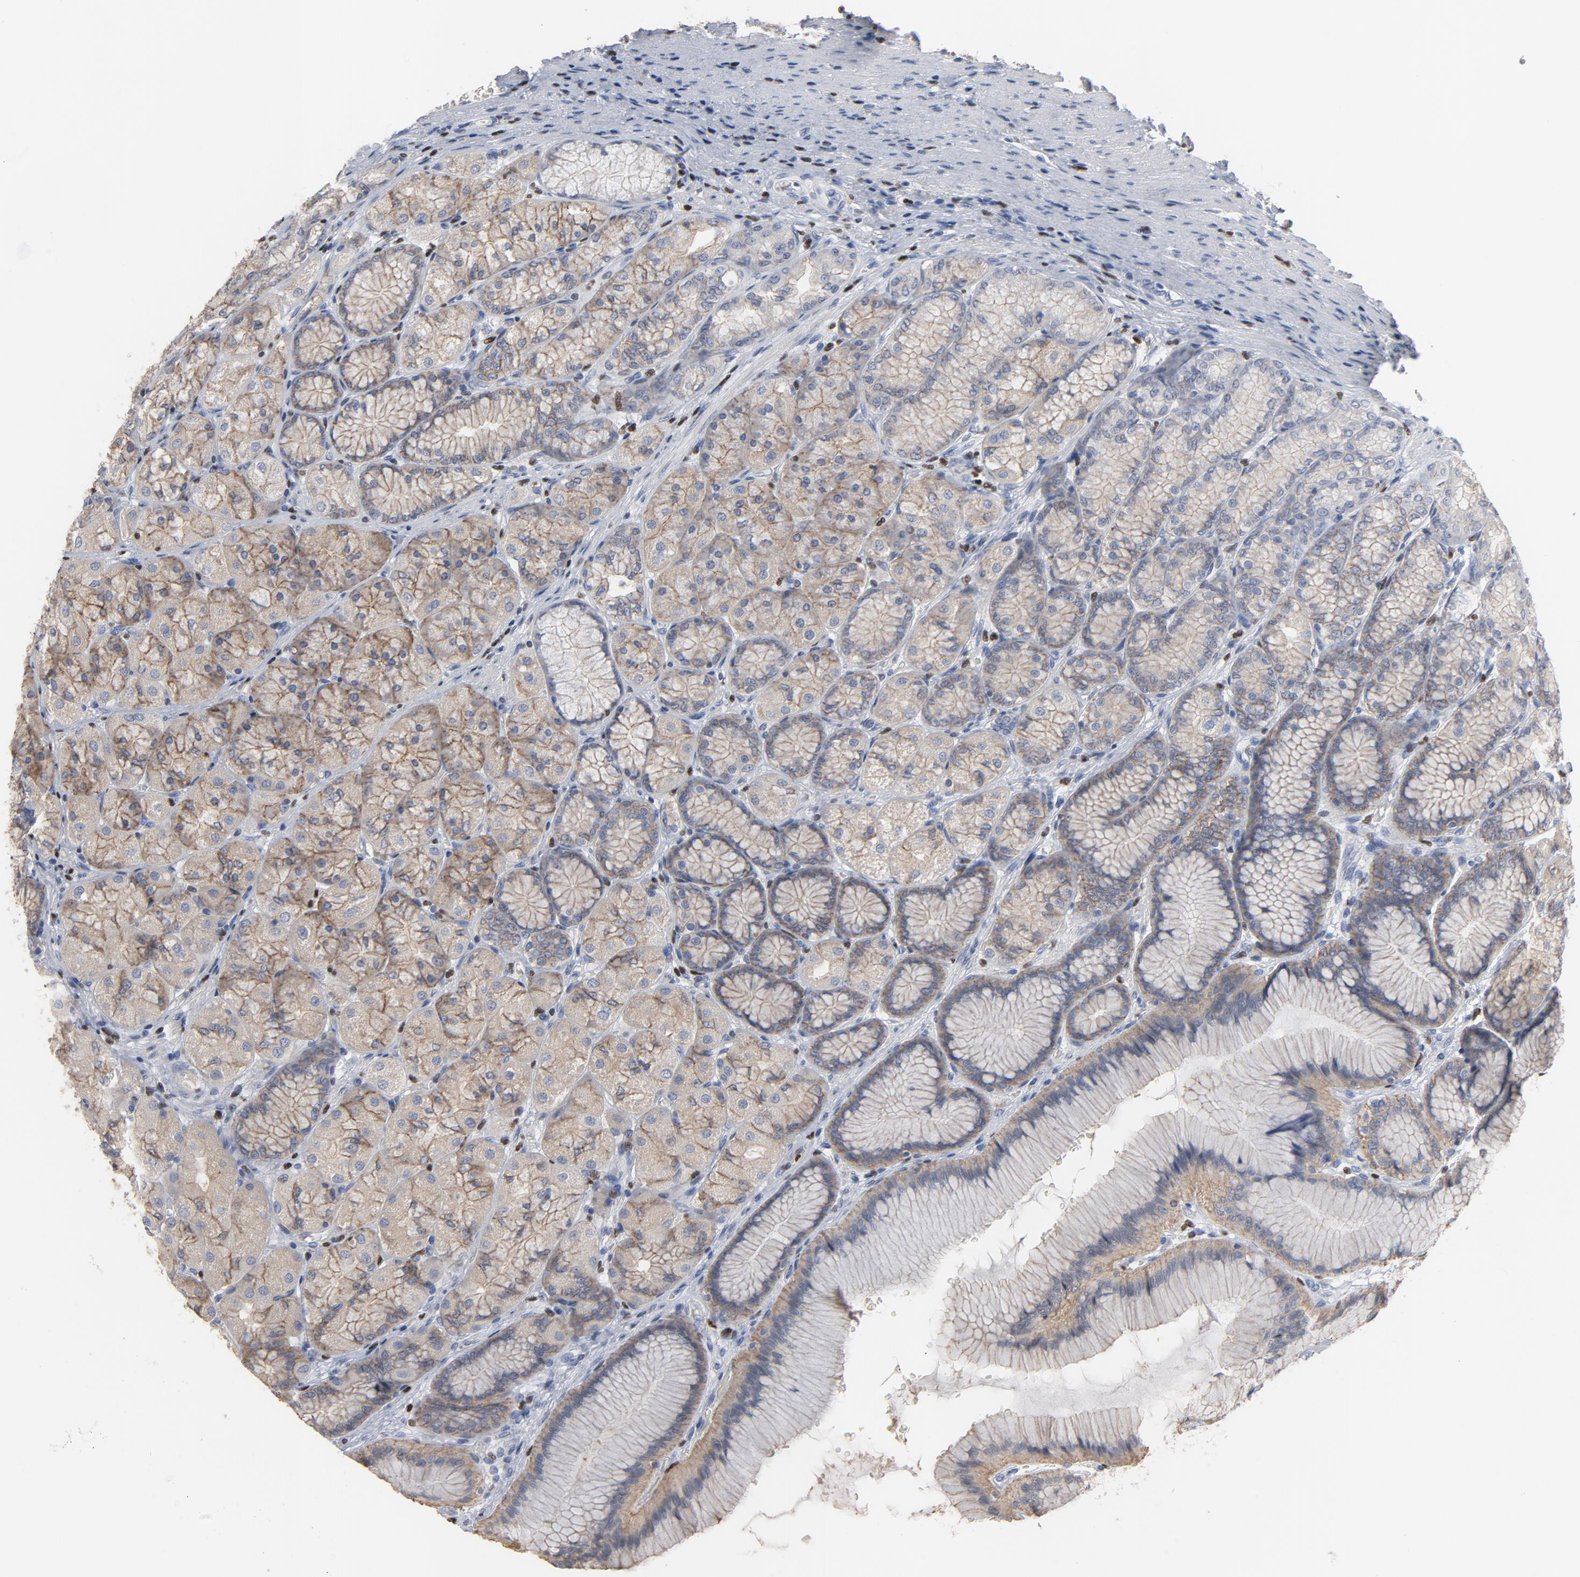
{"staining": {"intensity": "moderate", "quantity": ">75%", "location": "cytoplasmic/membranous"}, "tissue": "stomach", "cell_type": "Glandular cells", "image_type": "normal", "snomed": [{"axis": "morphology", "description": "Normal tissue, NOS"}, {"axis": "morphology", "description": "Adenocarcinoma, NOS"}, {"axis": "topography", "description": "Stomach"}, {"axis": "topography", "description": "Stomach, lower"}], "caption": "Glandular cells demonstrate medium levels of moderate cytoplasmic/membranous staining in approximately >75% of cells in unremarkable stomach.", "gene": "SPI1", "patient": {"sex": "female", "age": 65}}